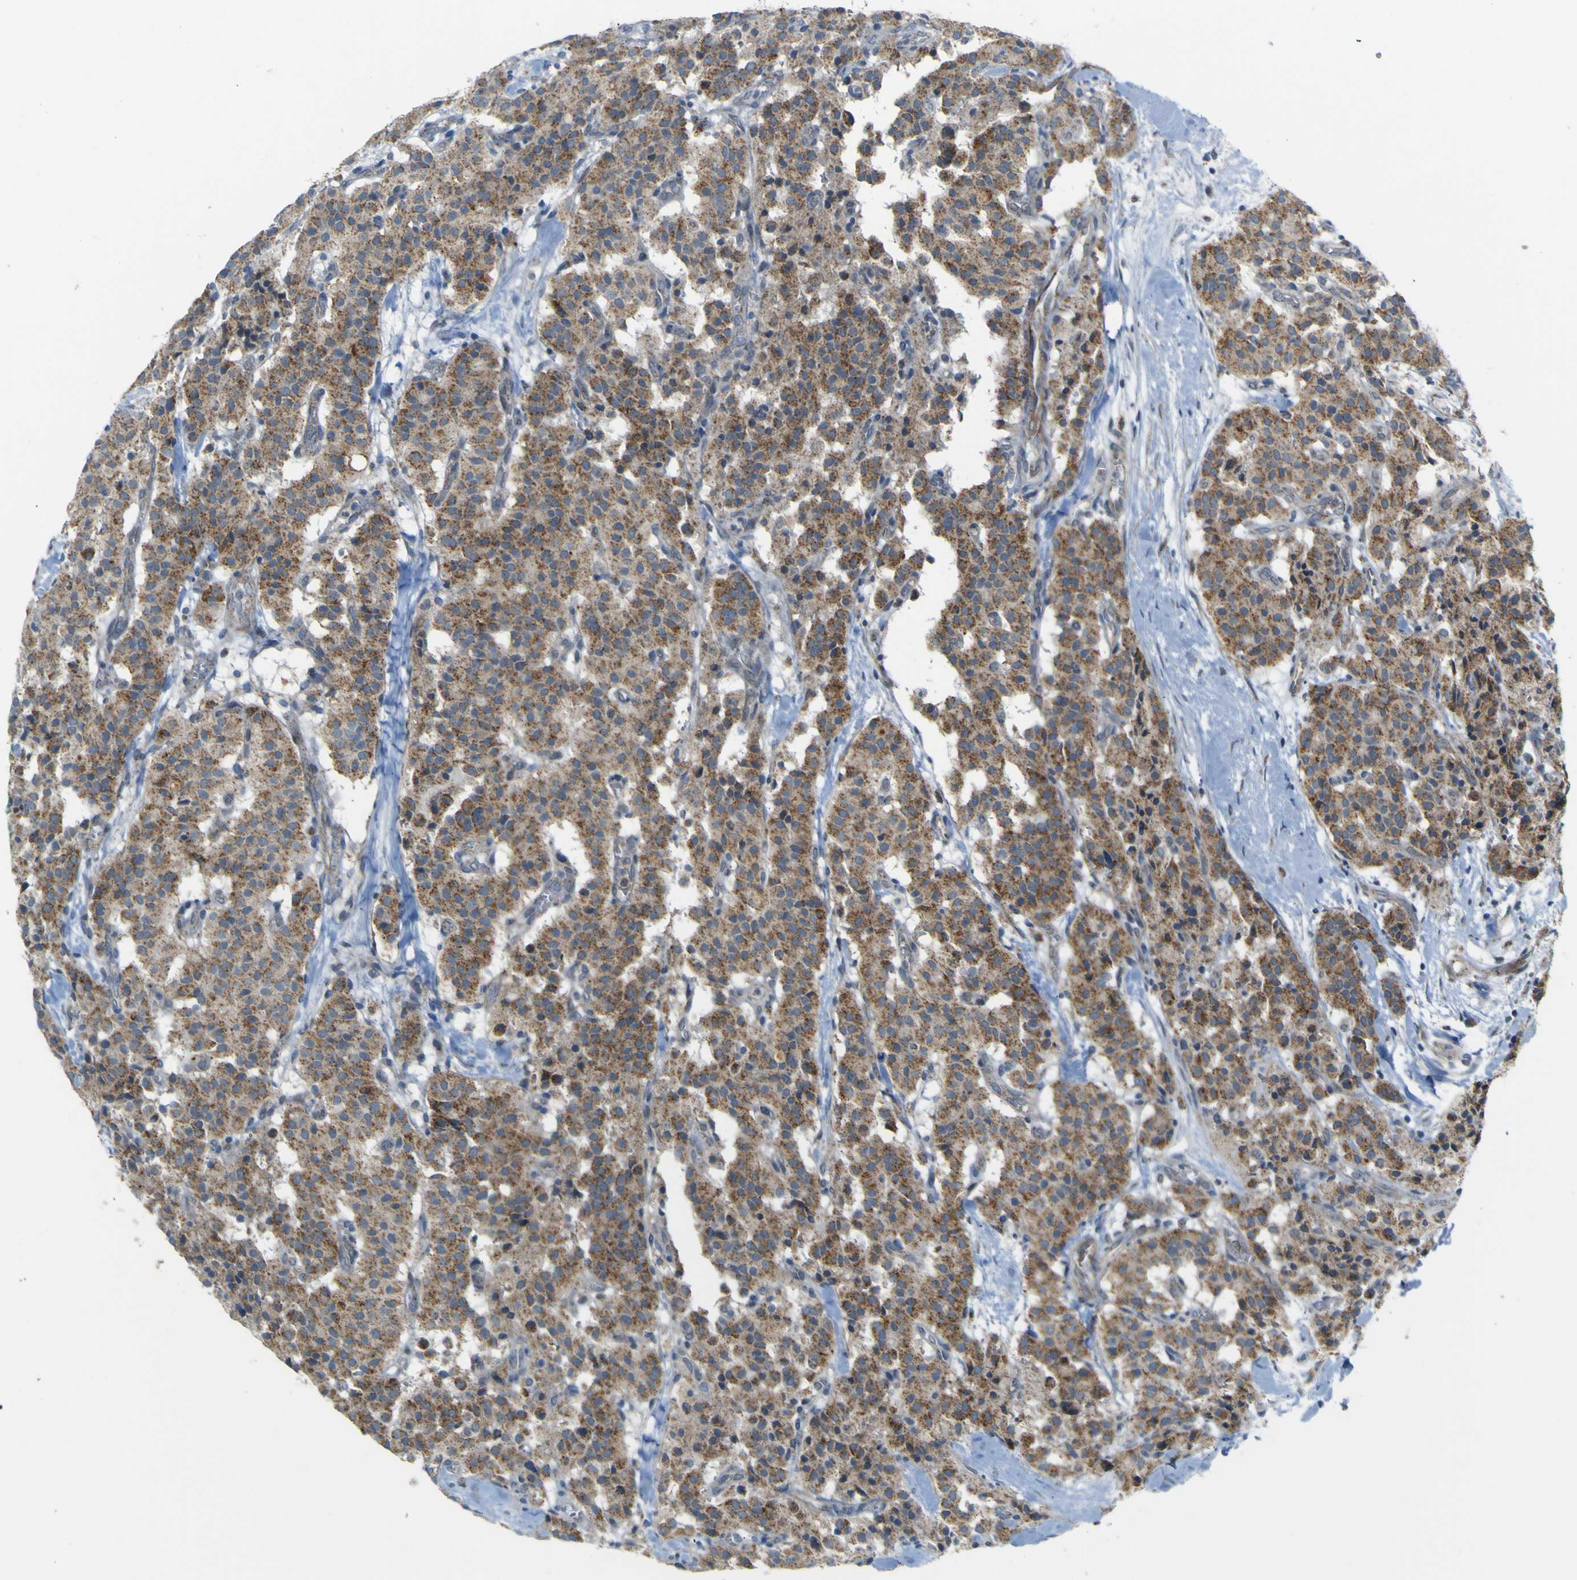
{"staining": {"intensity": "moderate", "quantity": ">75%", "location": "cytoplasmic/membranous"}, "tissue": "carcinoid", "cell_type": "Tumor cells", "image_type": "cancer", "snomed": [{"axis": "morphology", "description": "Carcinoid, malignant, NOS"}, {"axis": "topography", "description": "Lung"}], "caption": "Carcinoid (malignant) stained for a protein reveals moderate cytoplasmic/membranous positivity in tumor cells.", "gene": "ACBD5", "patient": {"sex": "male", "age": 30}}